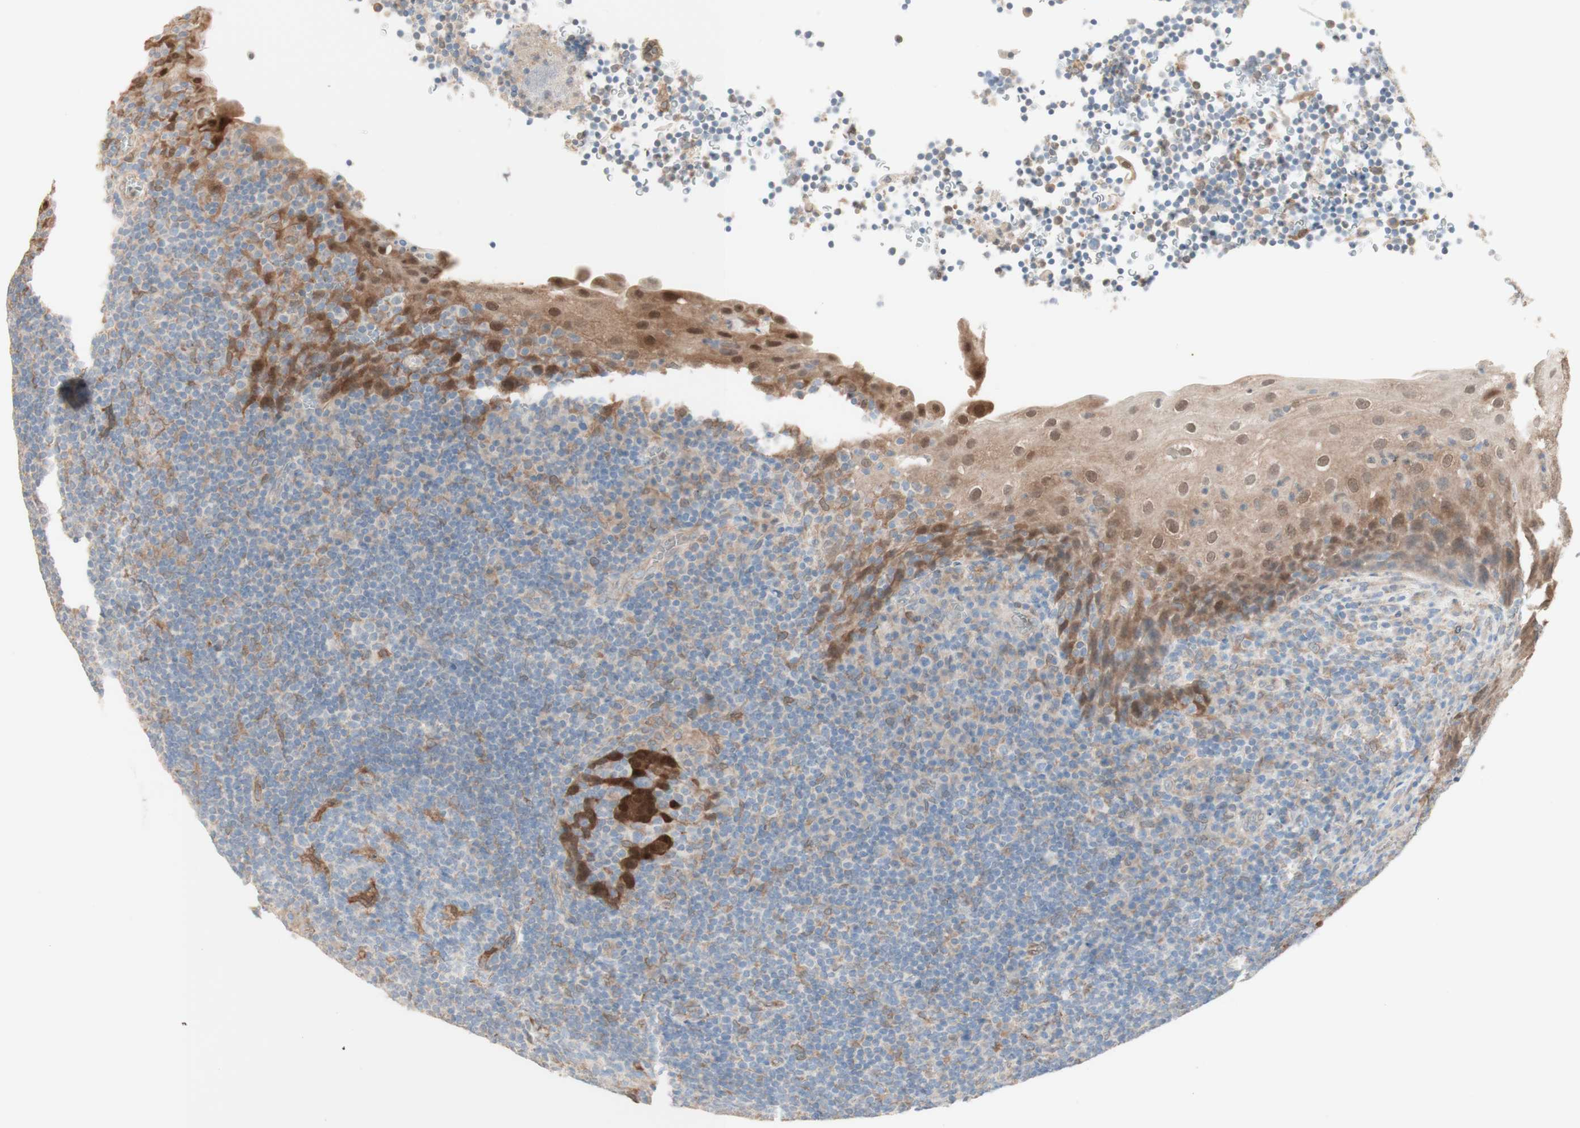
{"staining": {"intensity": "moderate", "quantity": "<25%", "location": "cytoplasmic/membranous"}, "tissue": "tonsil", "cell_type": "Germinal center cells", "image_type": "normal", "snomed": [{"axis": "morphology", "description": "Normal tissue, NOS"}, {"axis": "topography", "description": "Tonsil"}], "caption": "The micrograph shows staining of unremarkable tonsil, revealing moderate cytoplasmic/membranous protein expression (brown color) within germinal center cells.", "gene": "COMT", "patient": {"sex": "male", "age": 37}}